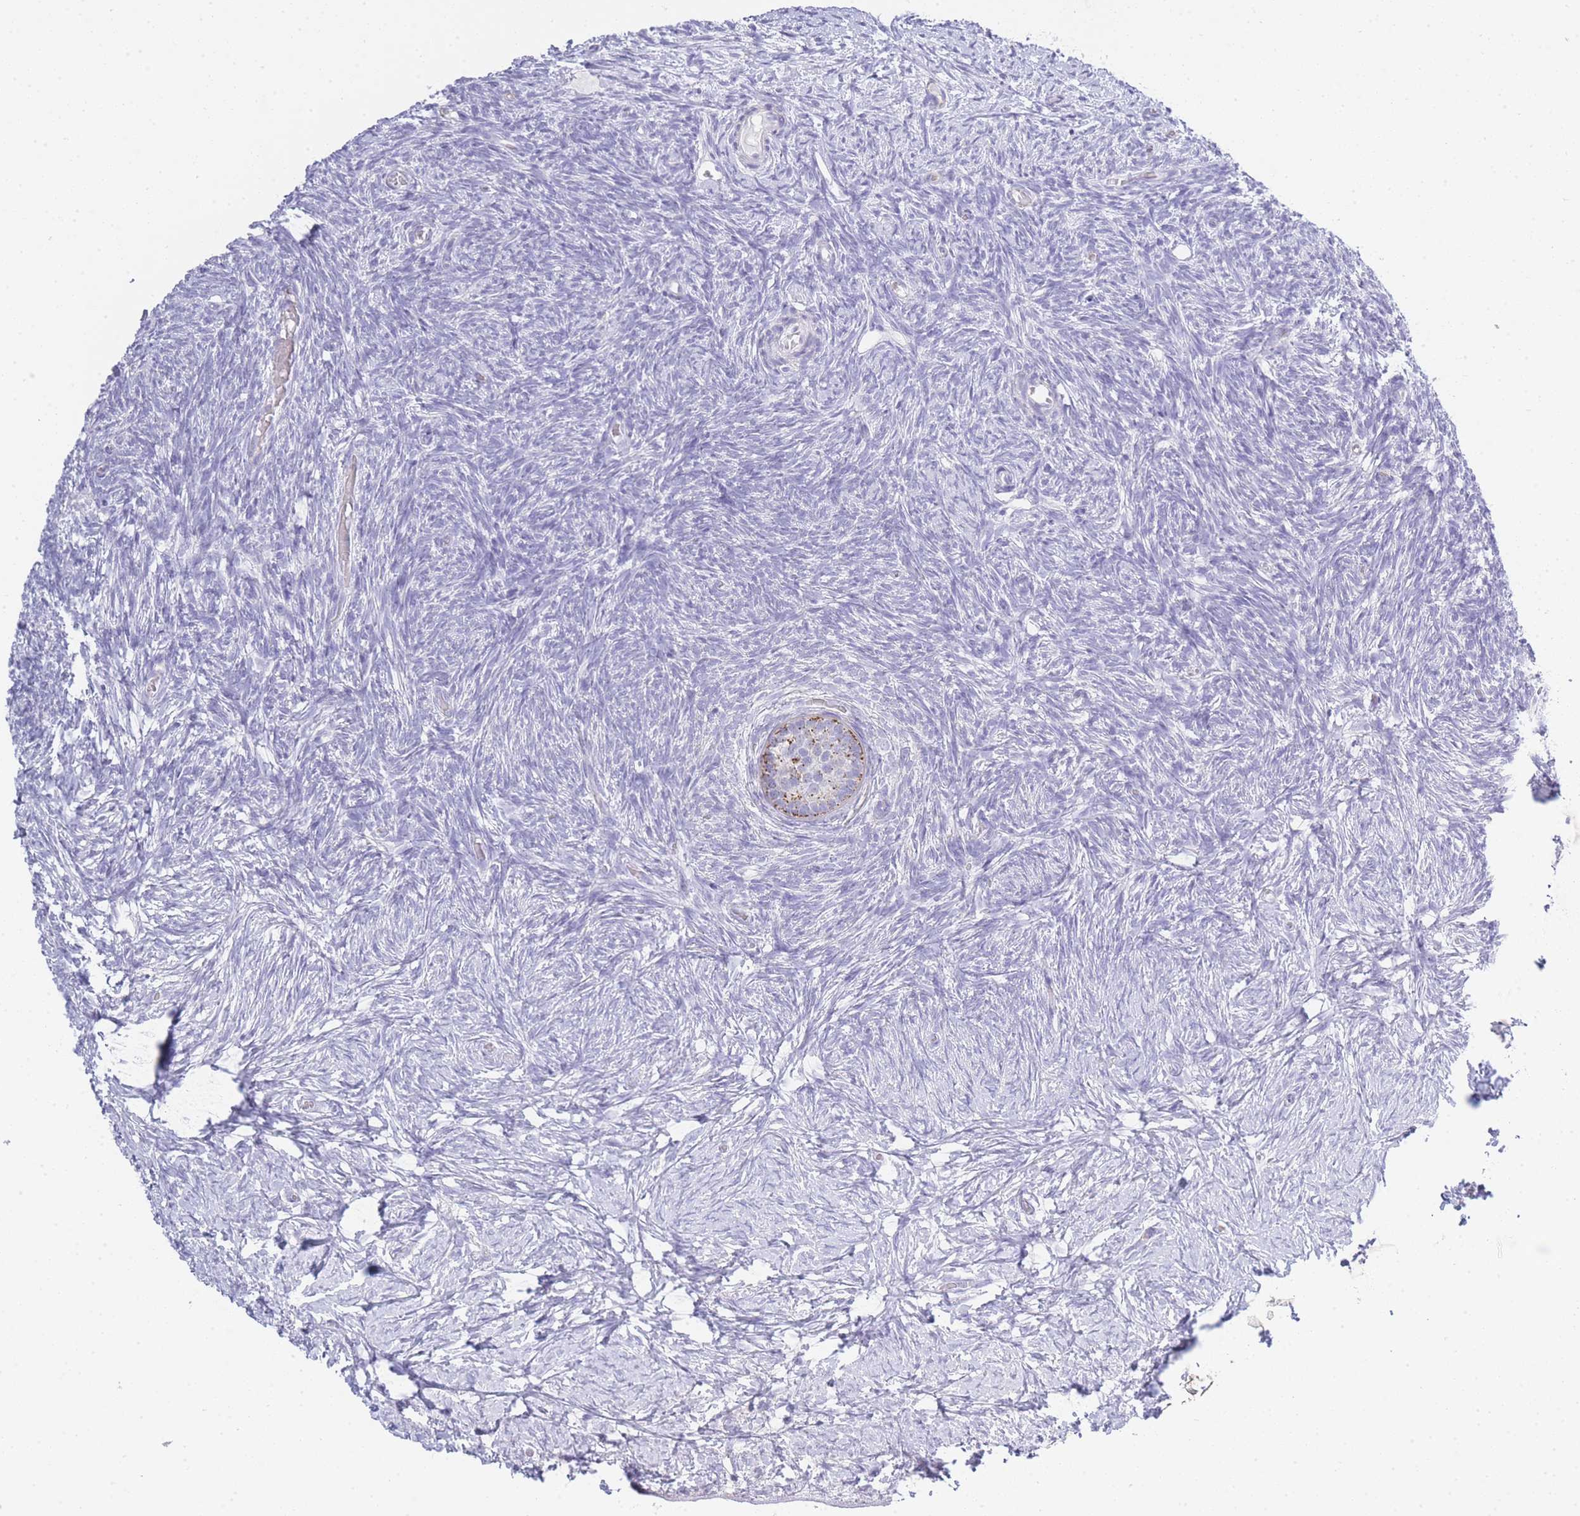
{"staining": {"intensity": "moderate", "quantity": "25%-75%", "location": "cytoplasmic/membranous"}, "tissue": "ovary", "cell_type": "Follicle cells", "image_type": "normal", "snomed": [{"axis": "morphology", "description": "Normal tissue, NOS"}, {"axis": "topography", "description": "Ovary"}], "caption": "High-power microscopy captured an immunohistochemistry (IHC) image of normal ovary, revealing moderate cytoplasmic/membranous expression in about 25%-75% of follicle cells.", "gene": "RHO", "patient": {"sex": "female", "age": 39}}